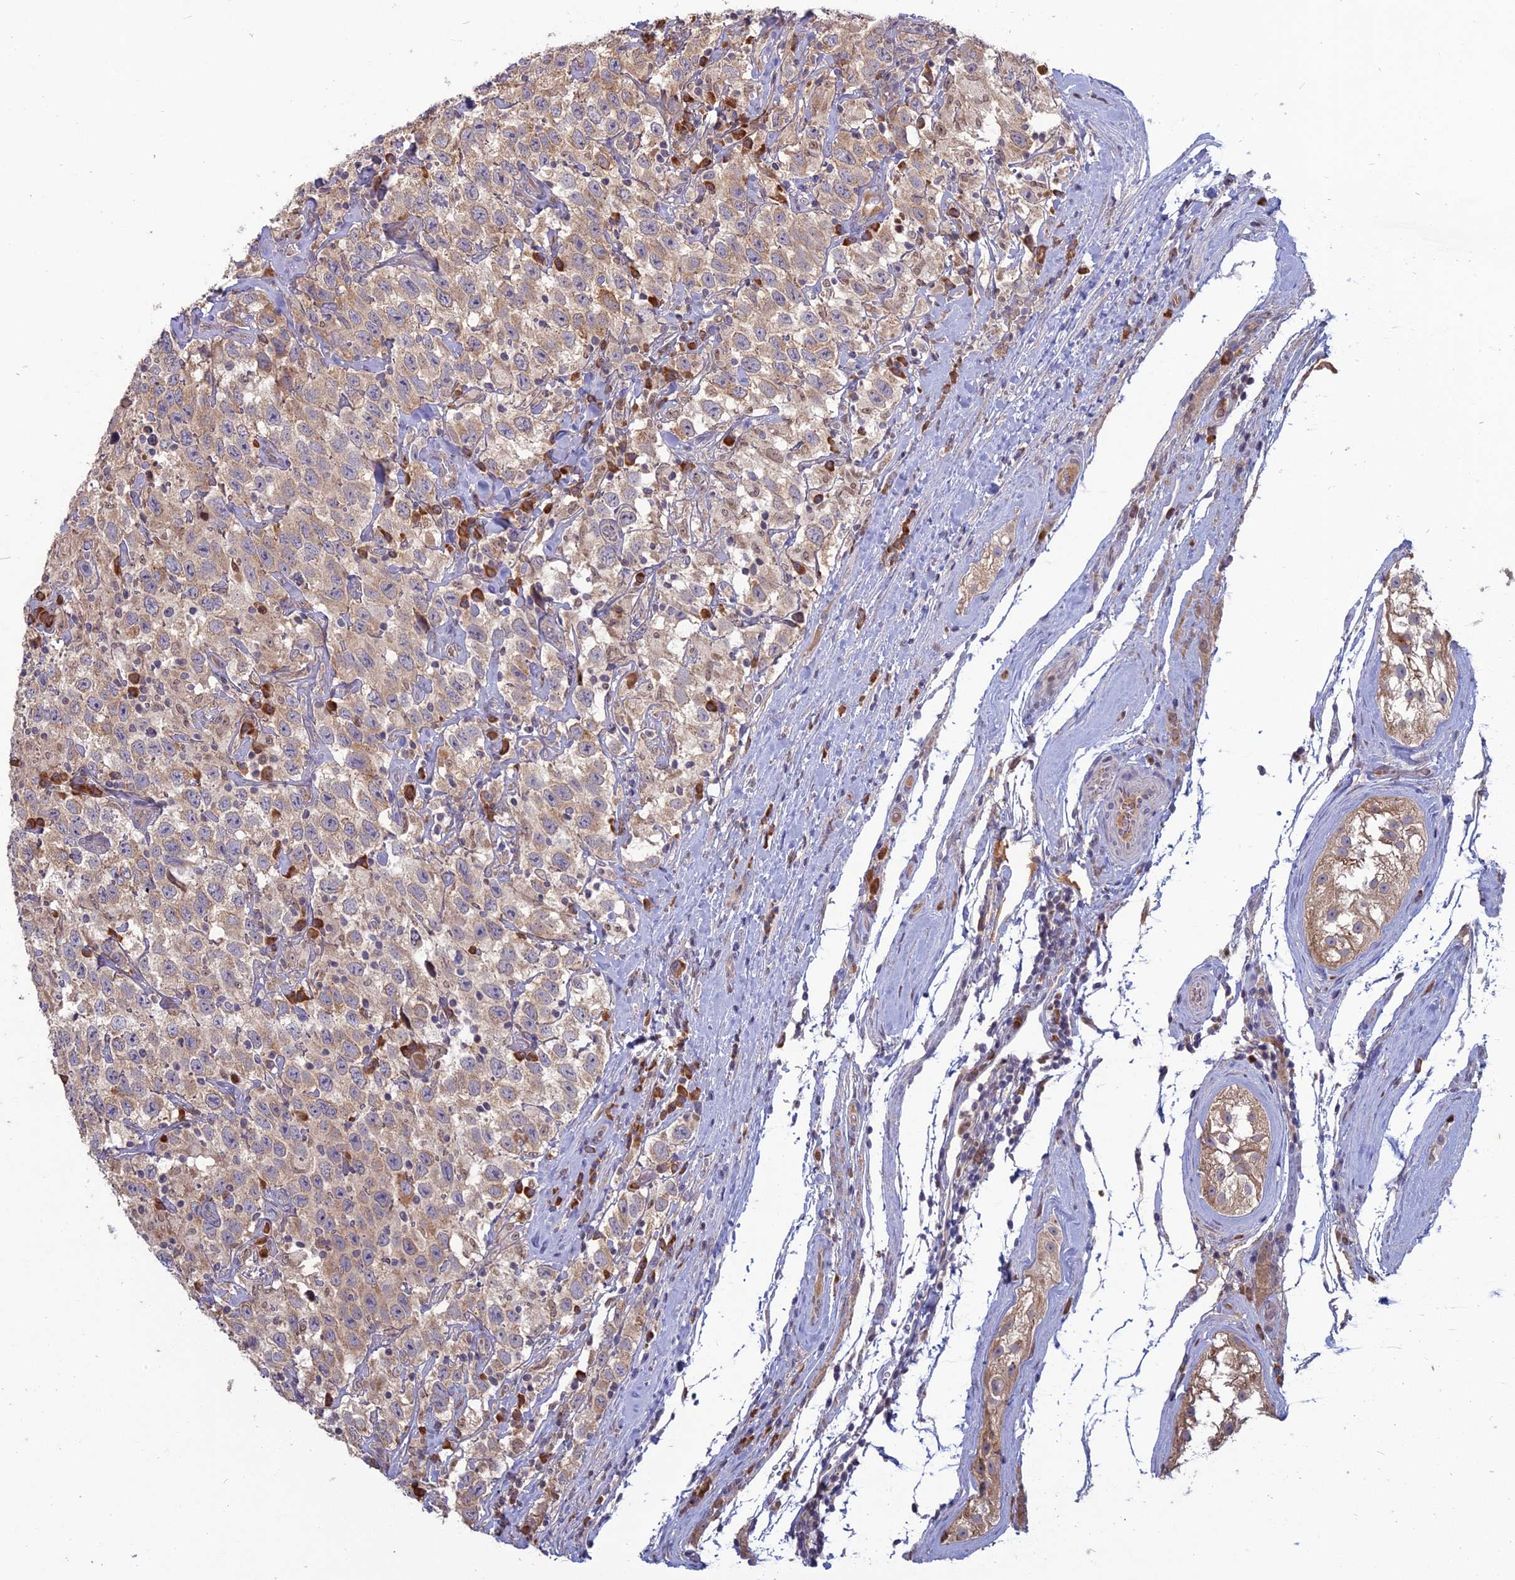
{"staining": {"intensity": "moderate", "quantity": ">75%", "location": "cytoplasmic/membranous"}, "tissue": "testis cancer", "cell_type": "Tumor cells", "image_type": "cancer", "snomed": [{"axis": "morphology", "description": "Seminoma, NOS"}, {"axis": "topography", "description": "Testis"}], "caption": "Human seminoma (testis) stained with a brown dye shows moderate cytoplasmic/membranous positive expression in approximately >75% of tumor cells.", "gene": "TMEM208", "patient": {"sex": "male", "age": 41}}